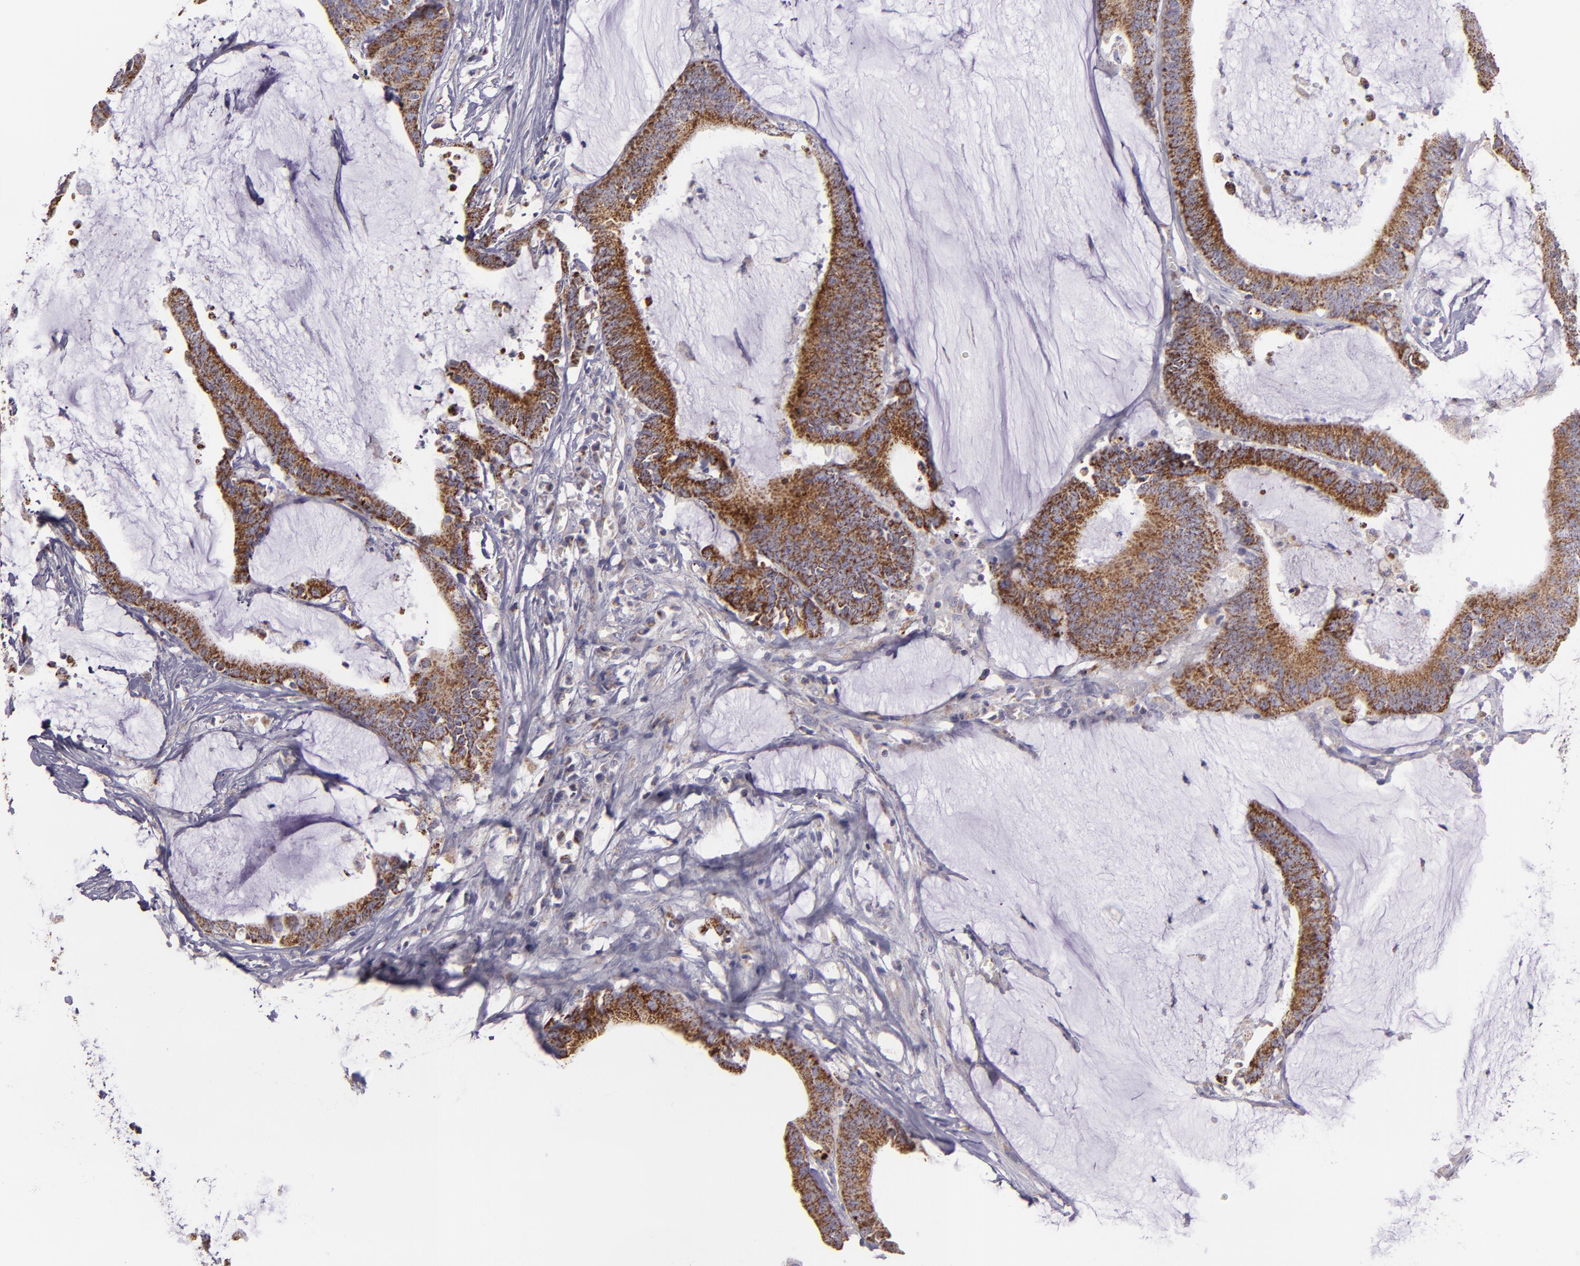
{"staining": {"intensity": "moderate", "quantity": ">75%", "location": "cytoplasmic/membranous"}, "tissue": "colorectal cancer", "cell_type": "Tumor cells", "image_type": "cancer", "snomed": [{"axis": "morphology", "description": "Adenocarcinoma, NOS"}, {"axis": "topography", "description": "Rectum"}], "caption": "Human colorectal cancer (adenocarcinoma) stained for a protein (brown) displays moderate cytoplasmic/membranous positive staining in approximately >75% of tumor cells.", "gene": "HSPD1", "patient": {"sex": "female", "age": 66}}